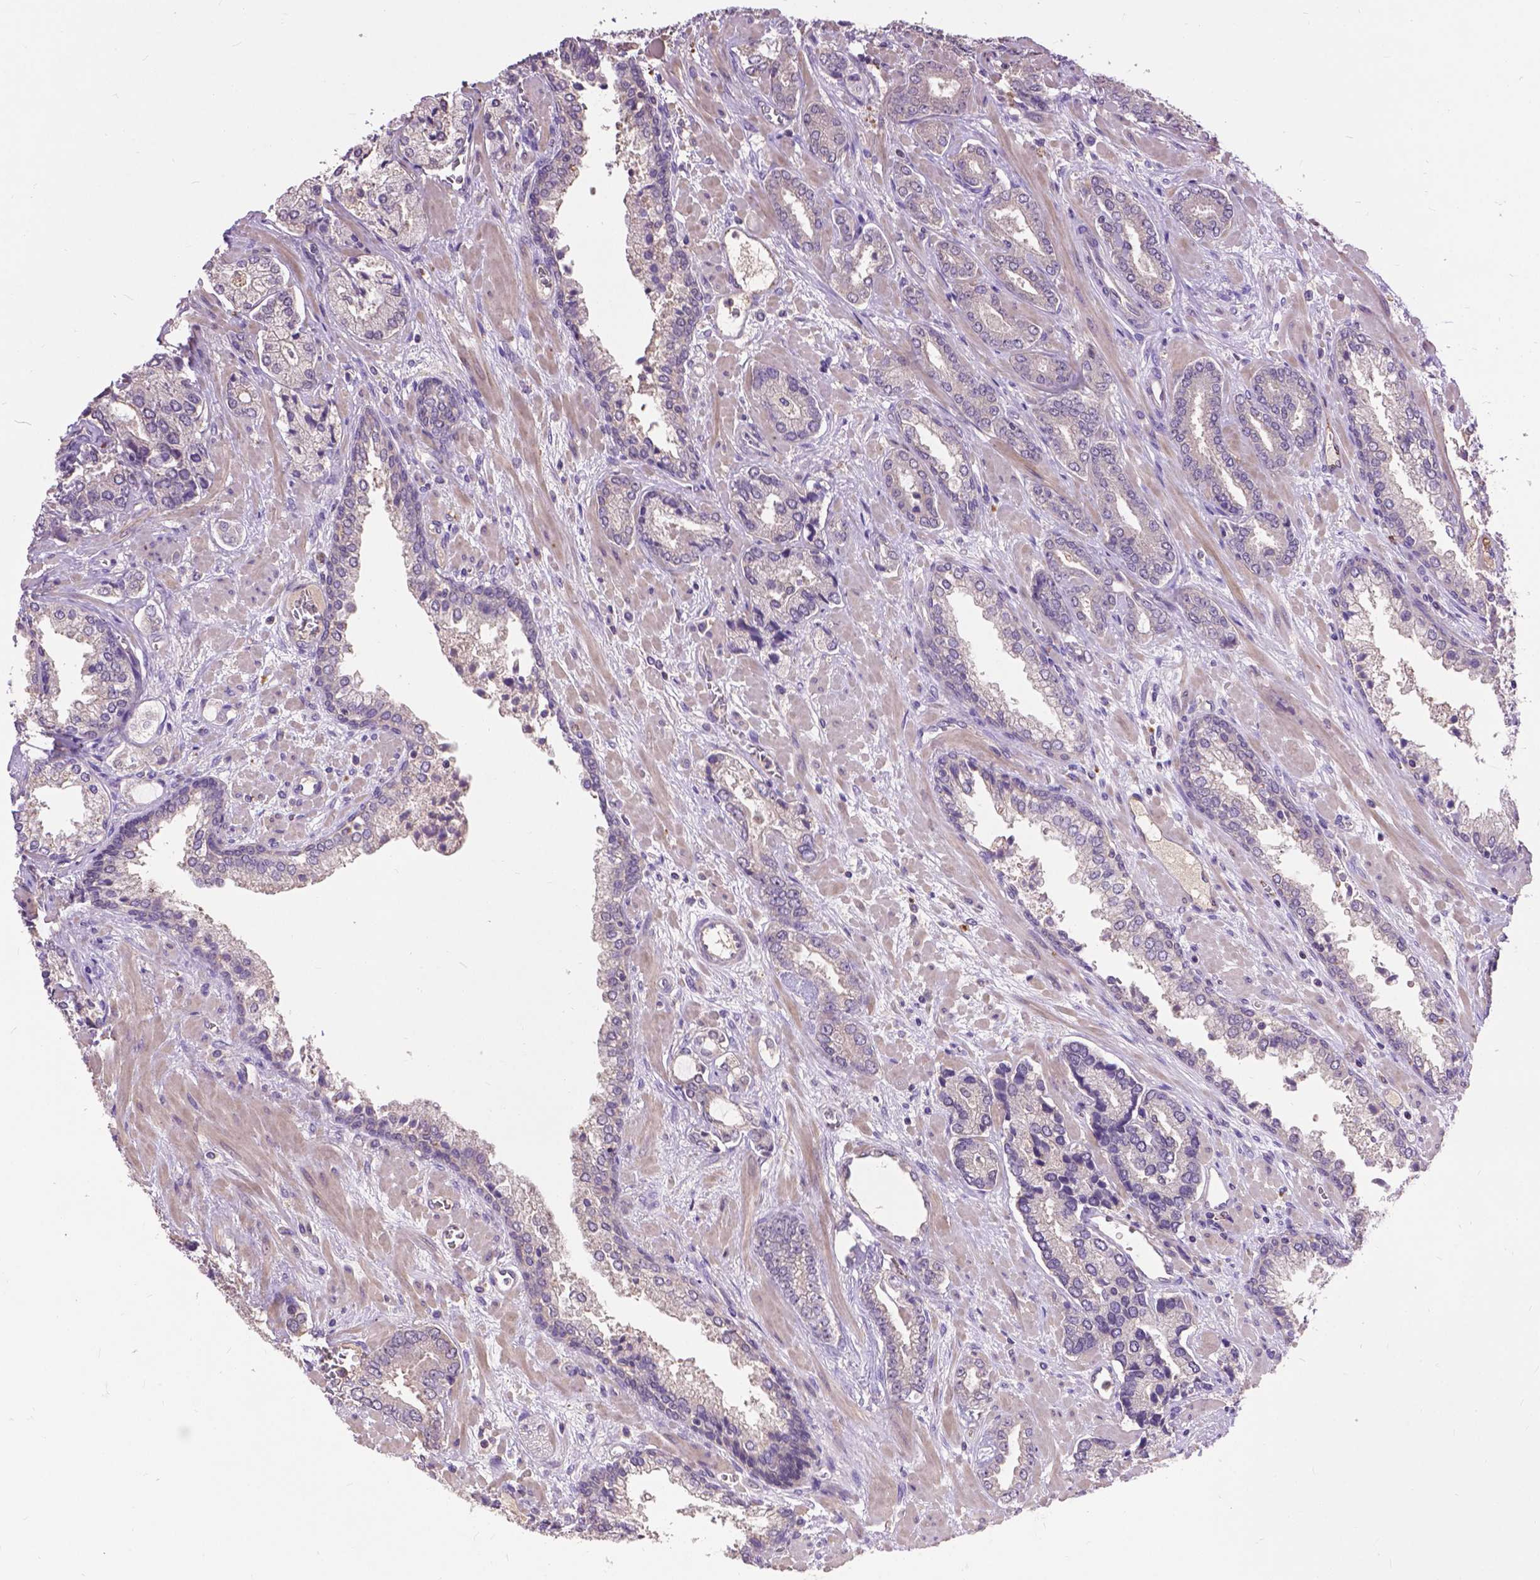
{"staining": {"intensity": "negative", "quantity": "none", "location": "none"}, "tissue": "prostate cancer", "cell_type": "Tumor cells", "image_type": "cancer", "snomed": [{"axis": "morphology", "description": "Adenocarcinoma, Low grade"}, {"axis": "topography", "description": "Prostate"}], "caption": "IHC micrograph of human prostate adenocarcinoma (low-grade) stained for a protein (brown), which reveals no staining in tumor cells. (DAB immunohistochemistry visualized using brightfield microscopy, high magnification).", "gene": "ZNF337", "patient": {"sex": "male", "age": 61}}